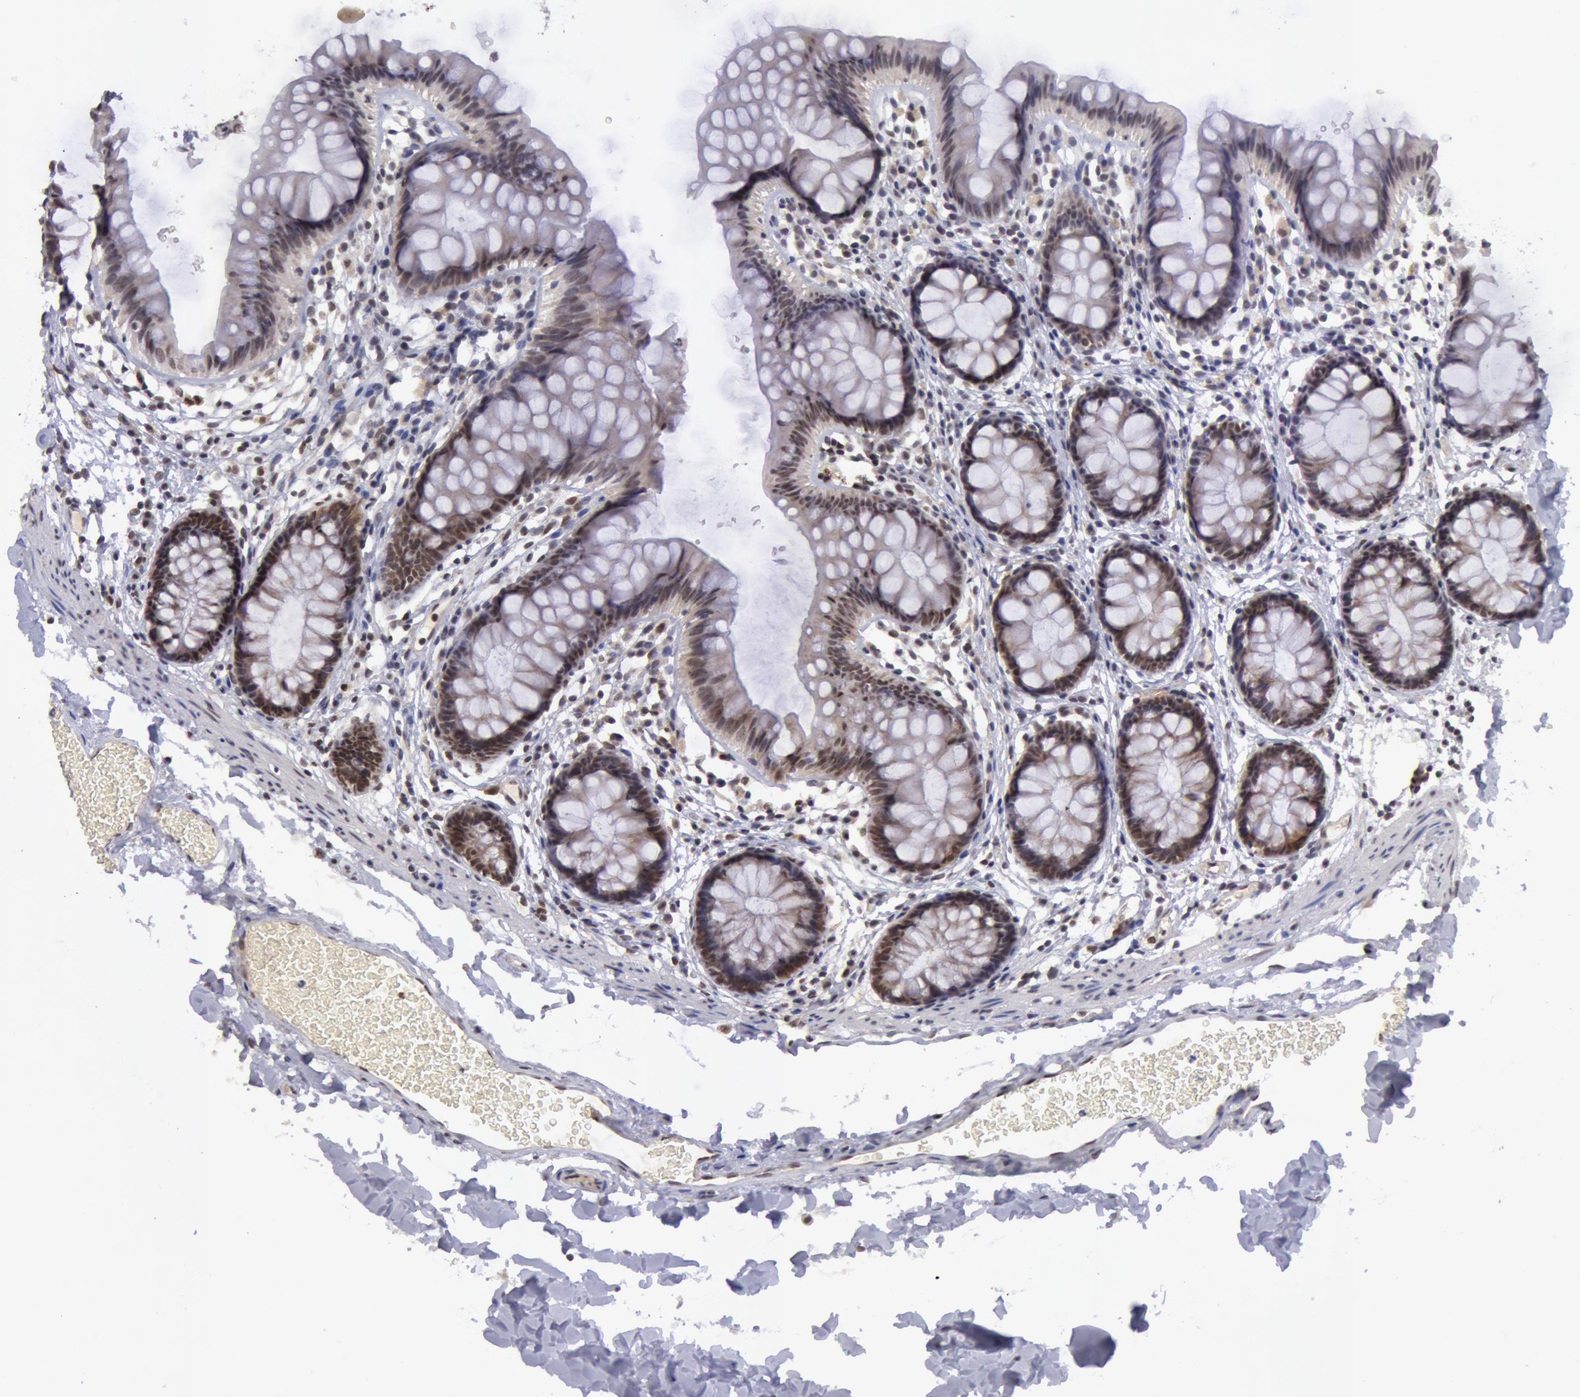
{"staining": {"intensity": "moderate", "quantity": ">75%", "location": "cytoplasmic/membranous"}, "tissue": "colon", "cell_type": "Endothelial cells", "image_type": "normal", "snomed": [{"axis": "morphology", "description": "Normal tissue, NOS"}, {"axis": "topography", "description": "Smooth muscle"}, {"axis": "topography", "description": "Colon"}], "caption": "The image shows immunohistochemical staining of normal colon. There is moderate cytoplasmic/membranous expression is appreciated in approximately >75% of endothelial cells.", "gene": "VRTN", "patient": {"sex": "male", "age": 67}}